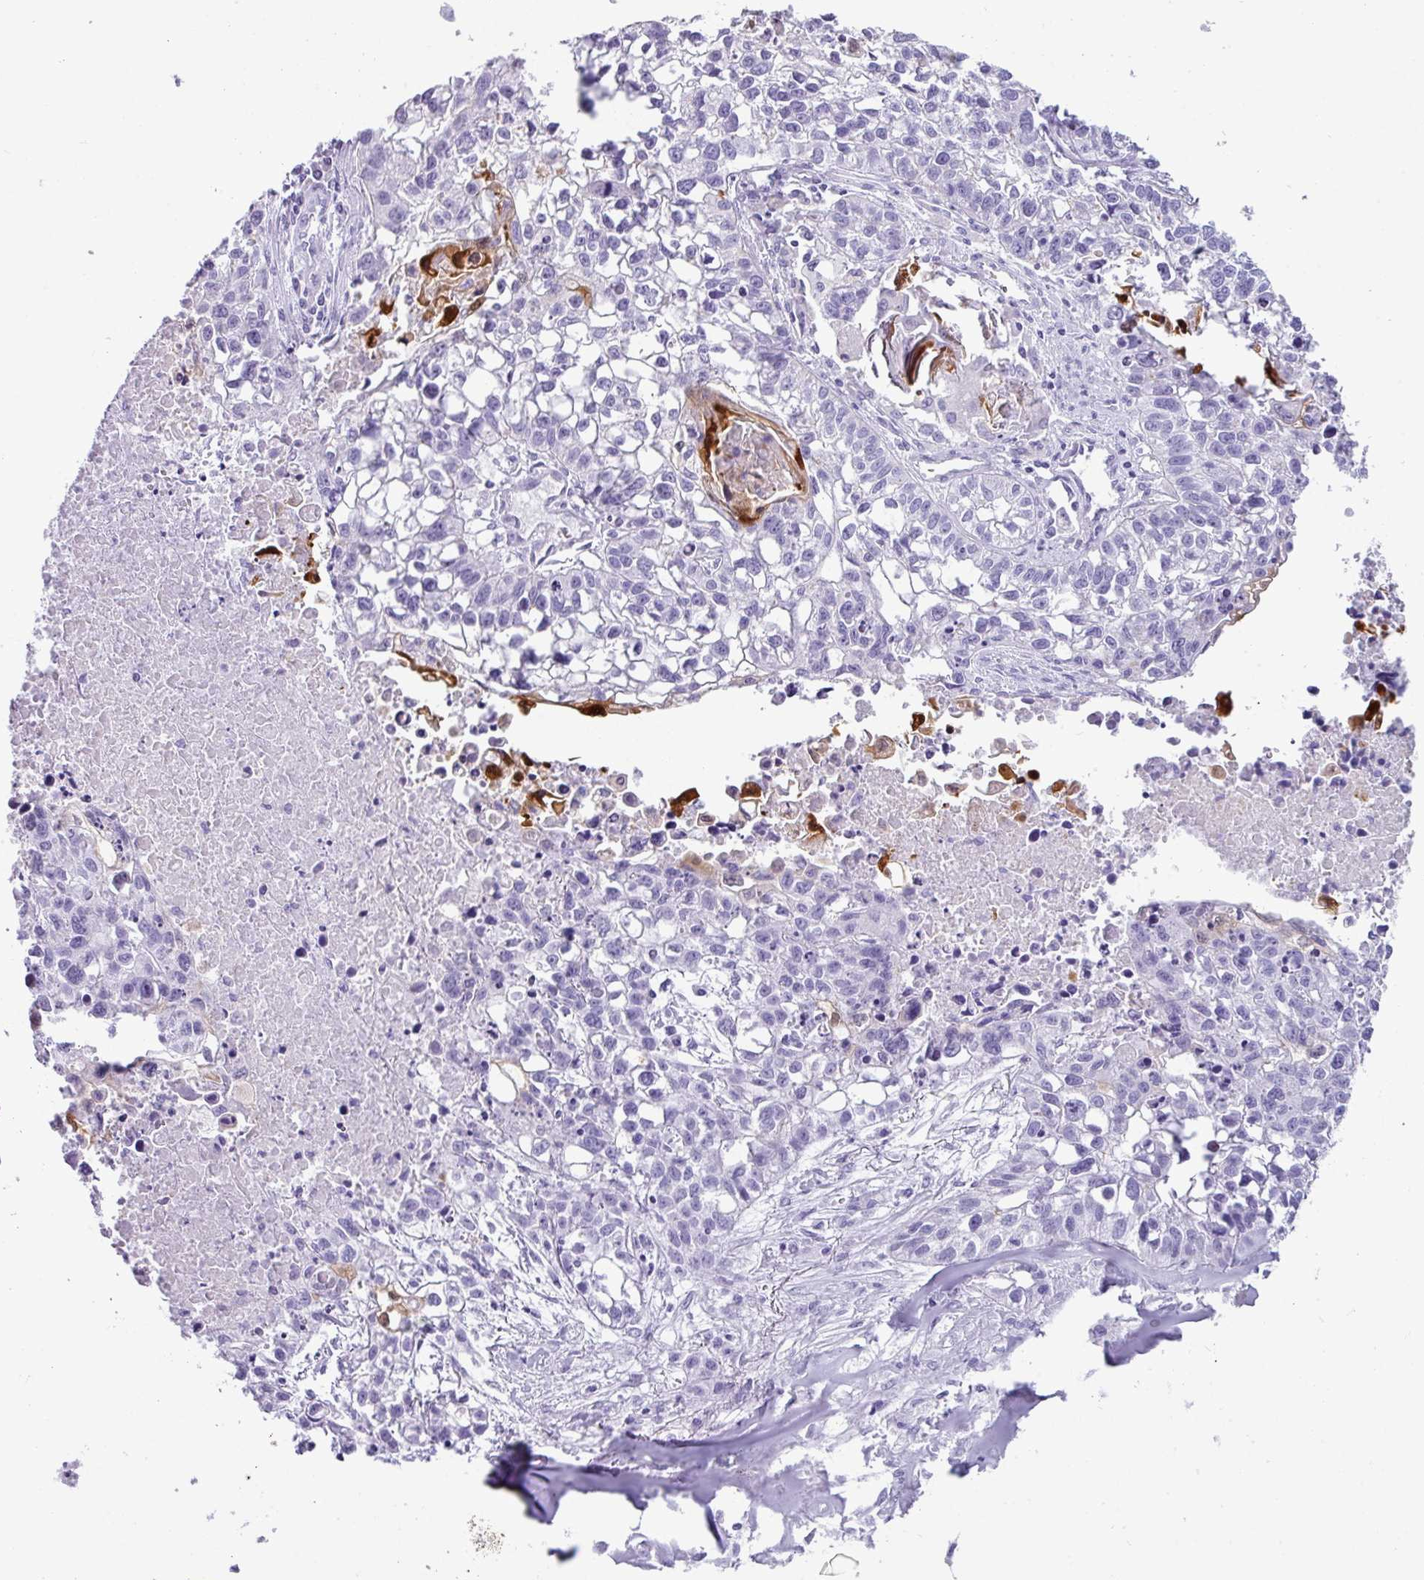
{"staining": {"intensity": "negative", "quantity": "none", "location": "none"}, "tissue": "lung cancer", "cell_type": "Tumor cells", "image_type": "cancer", "snomed": [{"axis": "morphology", "description": "Squamous cell carcinoma, NOS"}, {"axis": "topography", "description": "Lung"}], "caption": "Immunohistochemical staining of lung cancer (squamous cell carcinoma) exhibits no significant positivity in tumor cells.", "gene": "NCCRP1", "patient": {"sex": "male", "age": 74}}